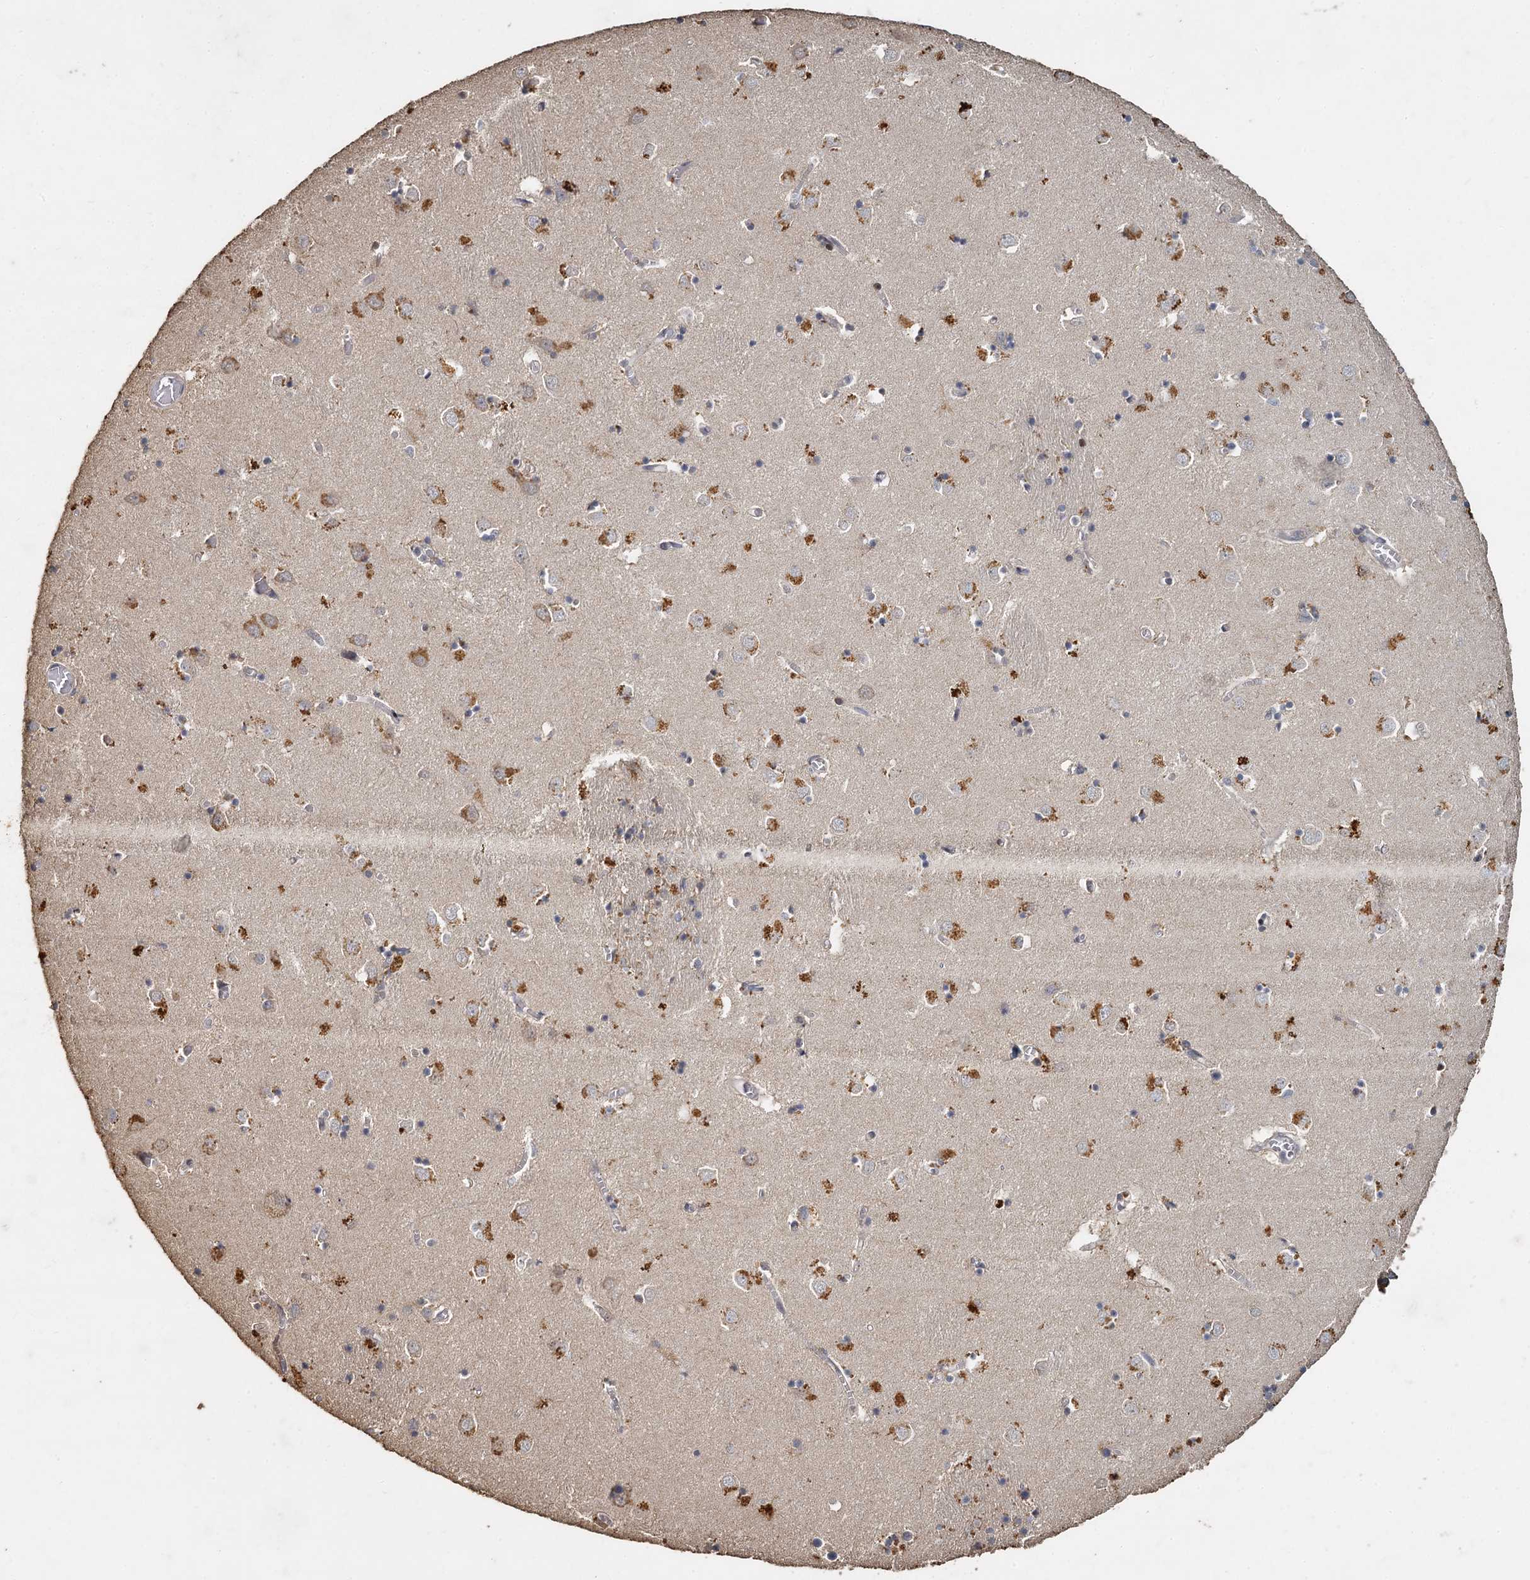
{"staining": {"intensity": "negative", "quantity": "none", "location": "none"}, "tissue": "caudate", "cell_type": "Glial cells", "image_type": "normal", "snomed": [{"axis": "morphology", "description": "Normal tissue, NOS"}, {"axis": "topography", "description": "Lateral ventricle wall"}], "caption": "DAB immunohistochemical staining of unremarkable caudate displays no significant positivity in glial cells.", "gene": "CCDC61", "patient": {"sex": "male", "age": 70}}